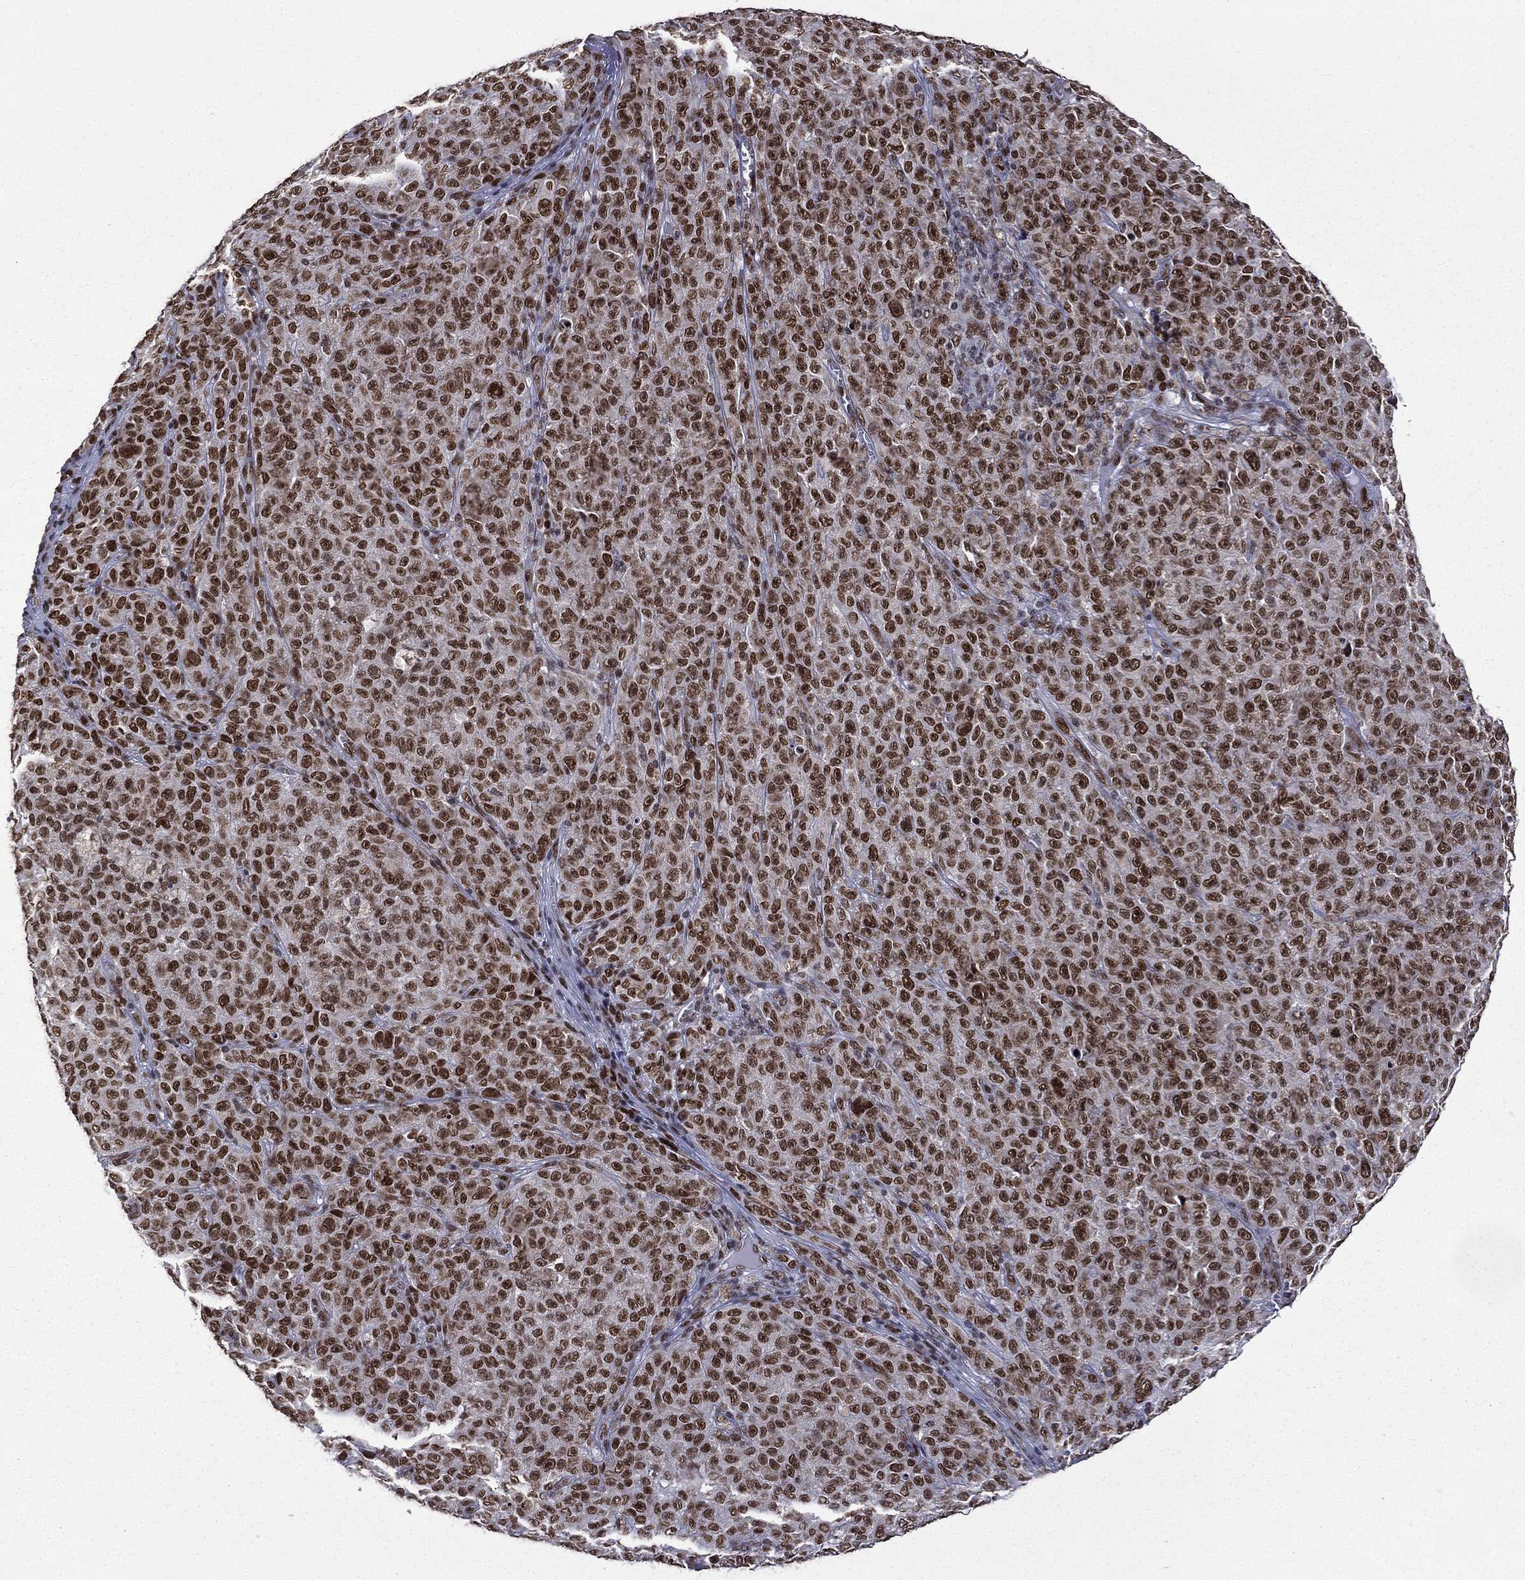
{"staining": {"intensity": "strong", "quantity": ">75%", "location": "nuclear"}, "tissue": "melanoma", "cell_type": "Tumor cells", "image_type": "cancer", "snomed": [{"axis": "morphology", "description": "Malignant melanoma, NOS"}, {"axis": "topography", "description": "Skin"}], "caption": "The photomicrograph demonstrates immunohistochemical staining of malignant melanoma. There is strong nuclear positivity is appreciated in approximately >75% of tumor cells.", "gene": "C5orf24", "patient": {"sex": "female", "age": 82}}